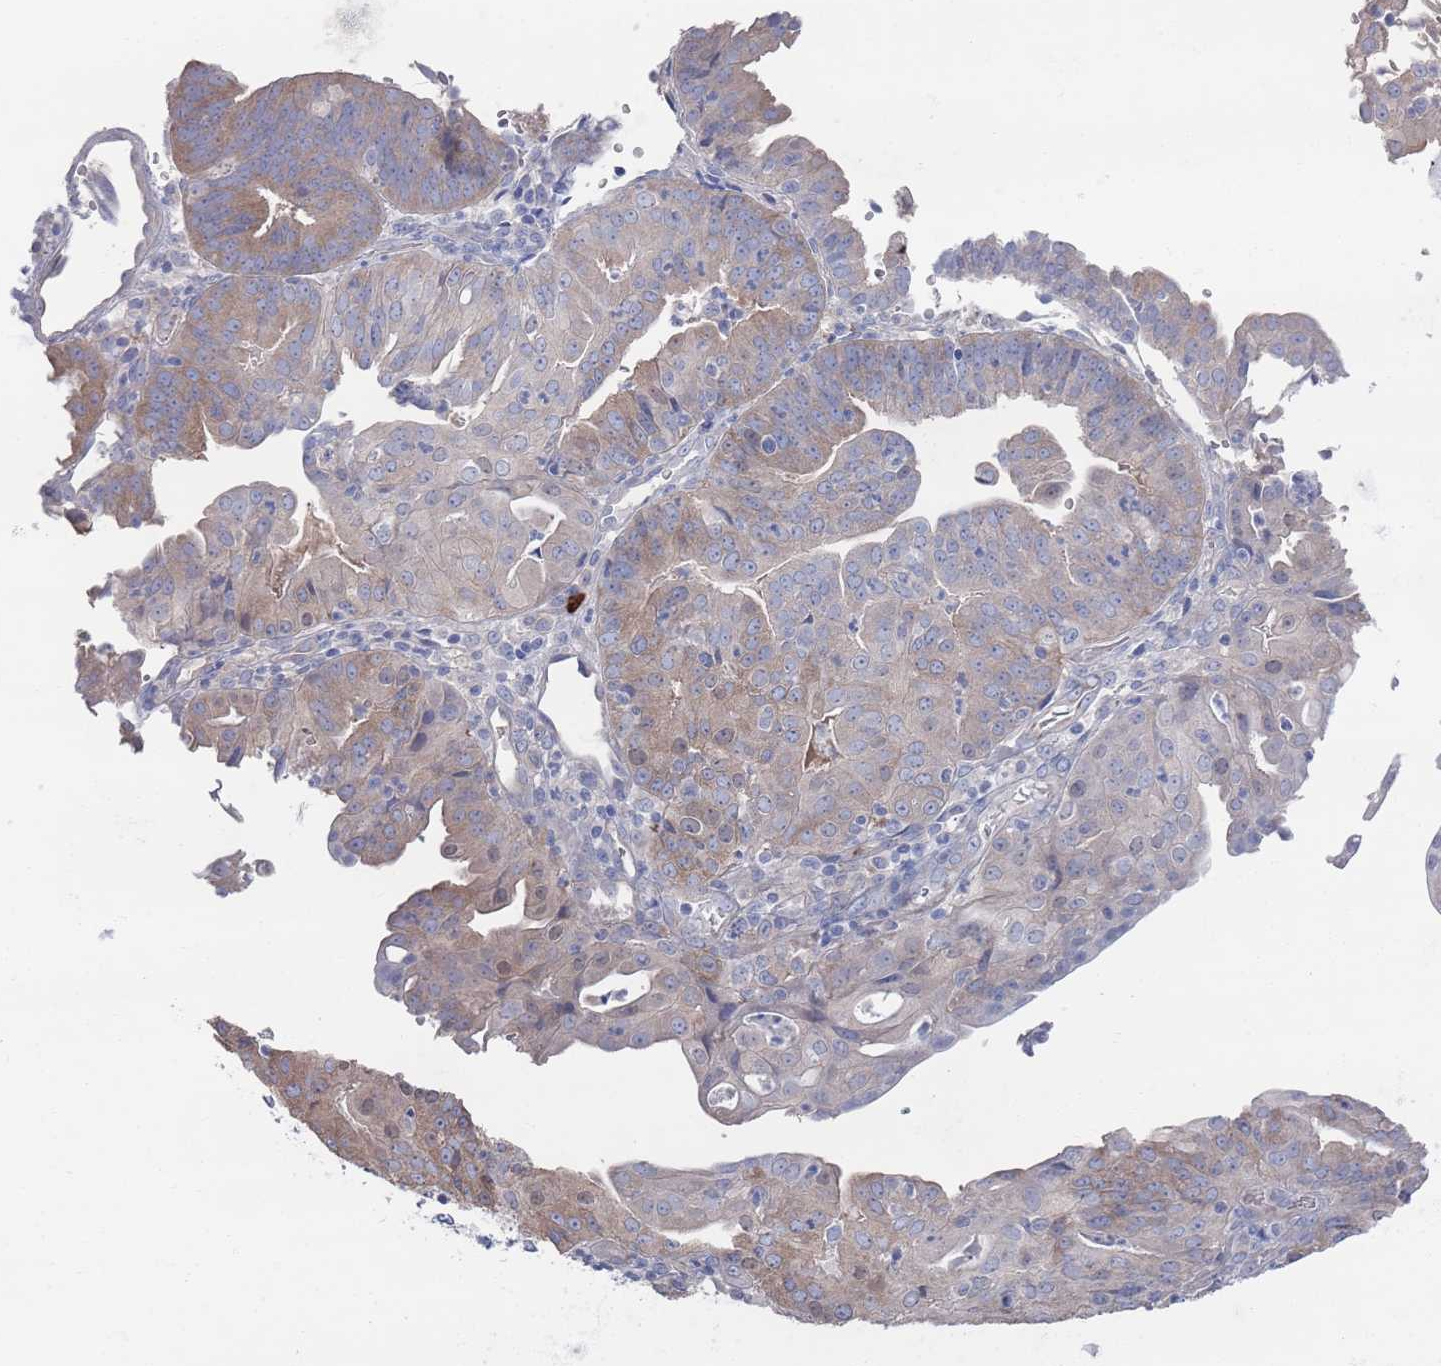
{"staining": {"intensity": "weak", "quantity": "<25%", "location": "cytoplasmic/membranous"}, "tissue": "endometrial cancer", "cell_type": "Tumor cells", "image_type": "cancer", "snomed": [{"axis": "morphology", "description": "Adenocarcinoma, NOS"}, {"axis": "topography", "description": "Endometrium"}], "caption": "There is no significant staining in tumor cells of endometrial cancer. (DAB immunohistochemistry, high magnification).", "gene": "TMCO3", "patient": {"sex": "female", "age": 56}}